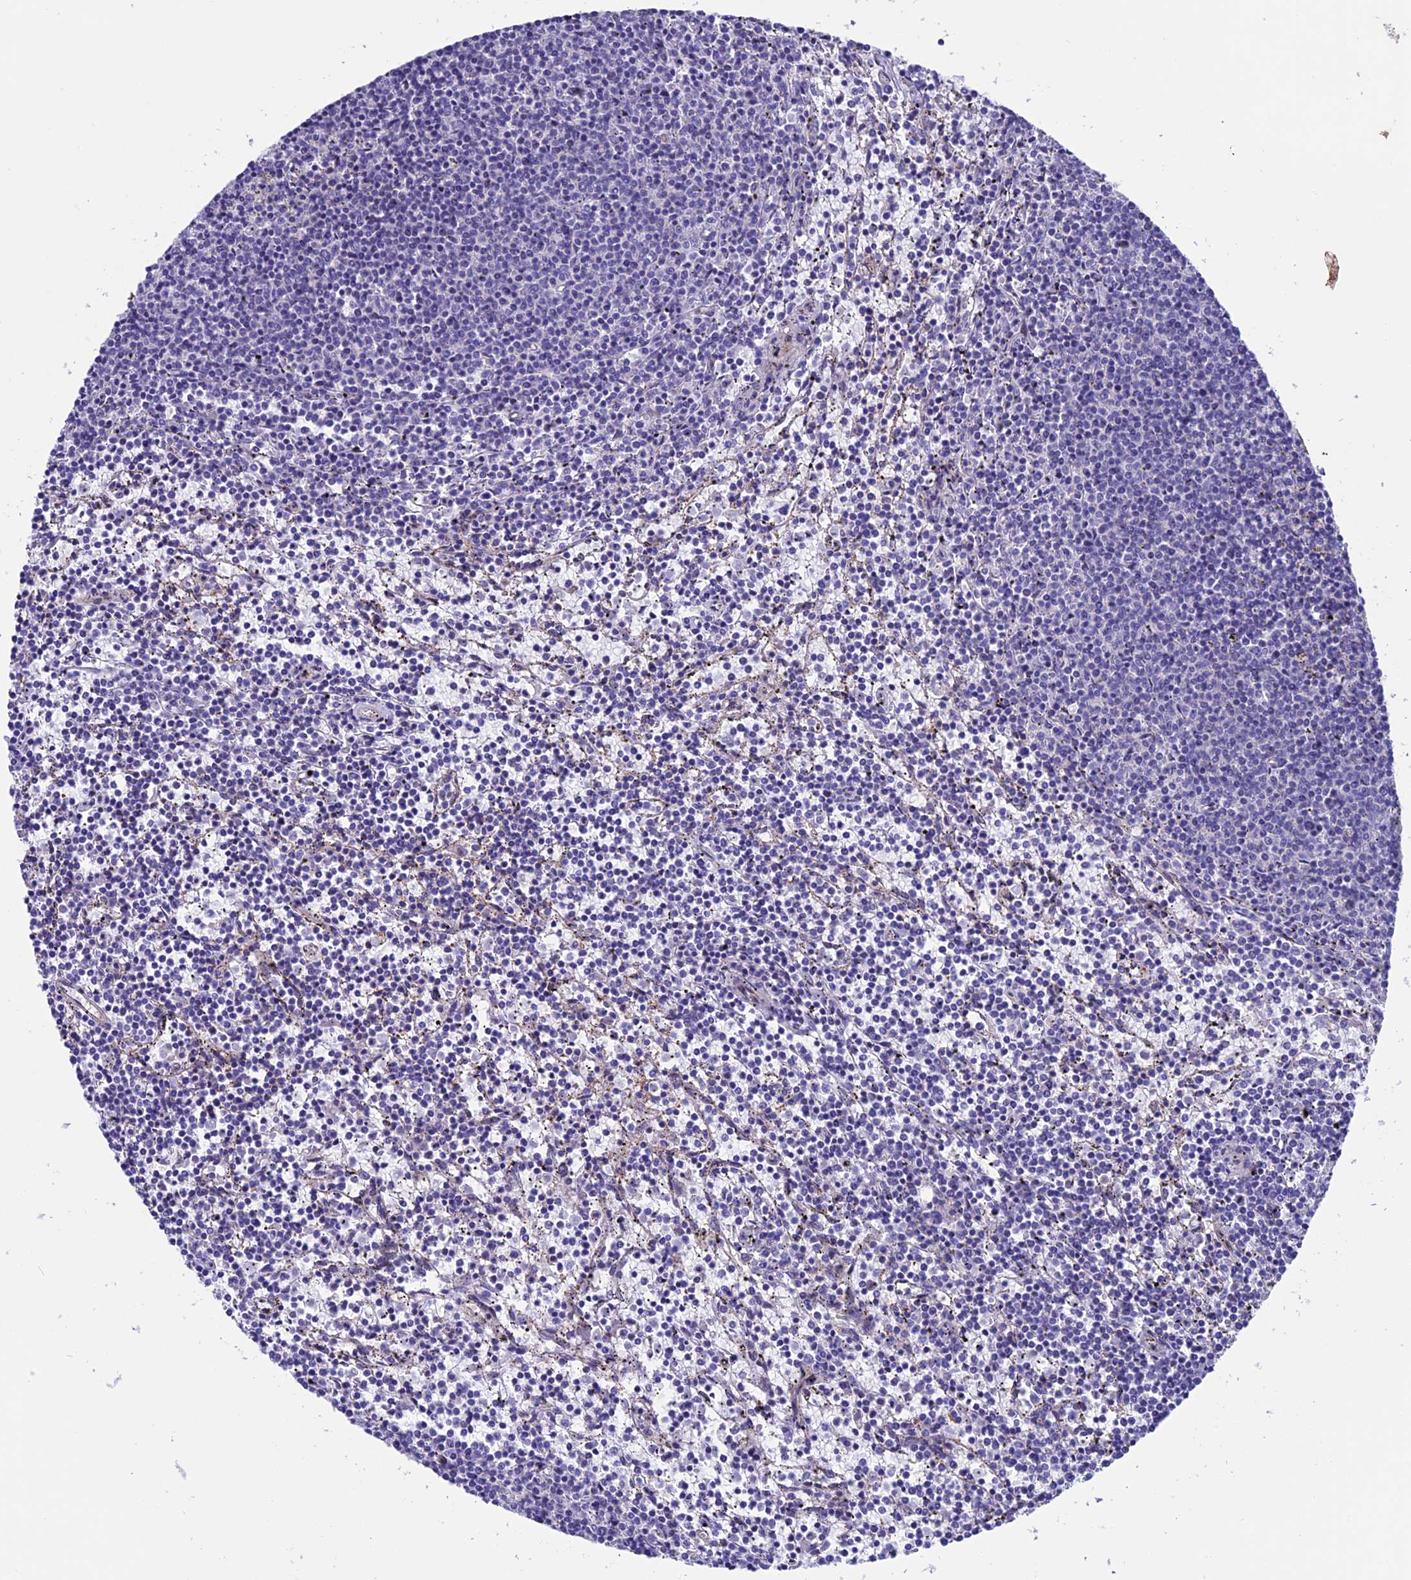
{"staining": {"intensity": "negative", "quantity": "none", "location": "none"}, "tissue": "lymphoma", "cell_type": "Tumor cells", "image_type": "cancer", "snomed": [{"axis": "morphology", "description": "Malignant lymphoma, non-Hodgkin's type, Low grade"}, {"axis": "topography", "description": "Spleen"}], "caption": "Tumor cells show no significant protein positivity in malignant lymphoma, non-Hodgkin's type (low-grade).", "gene": "TMEM171", "patient": {"sex": "female", "age": 50}}